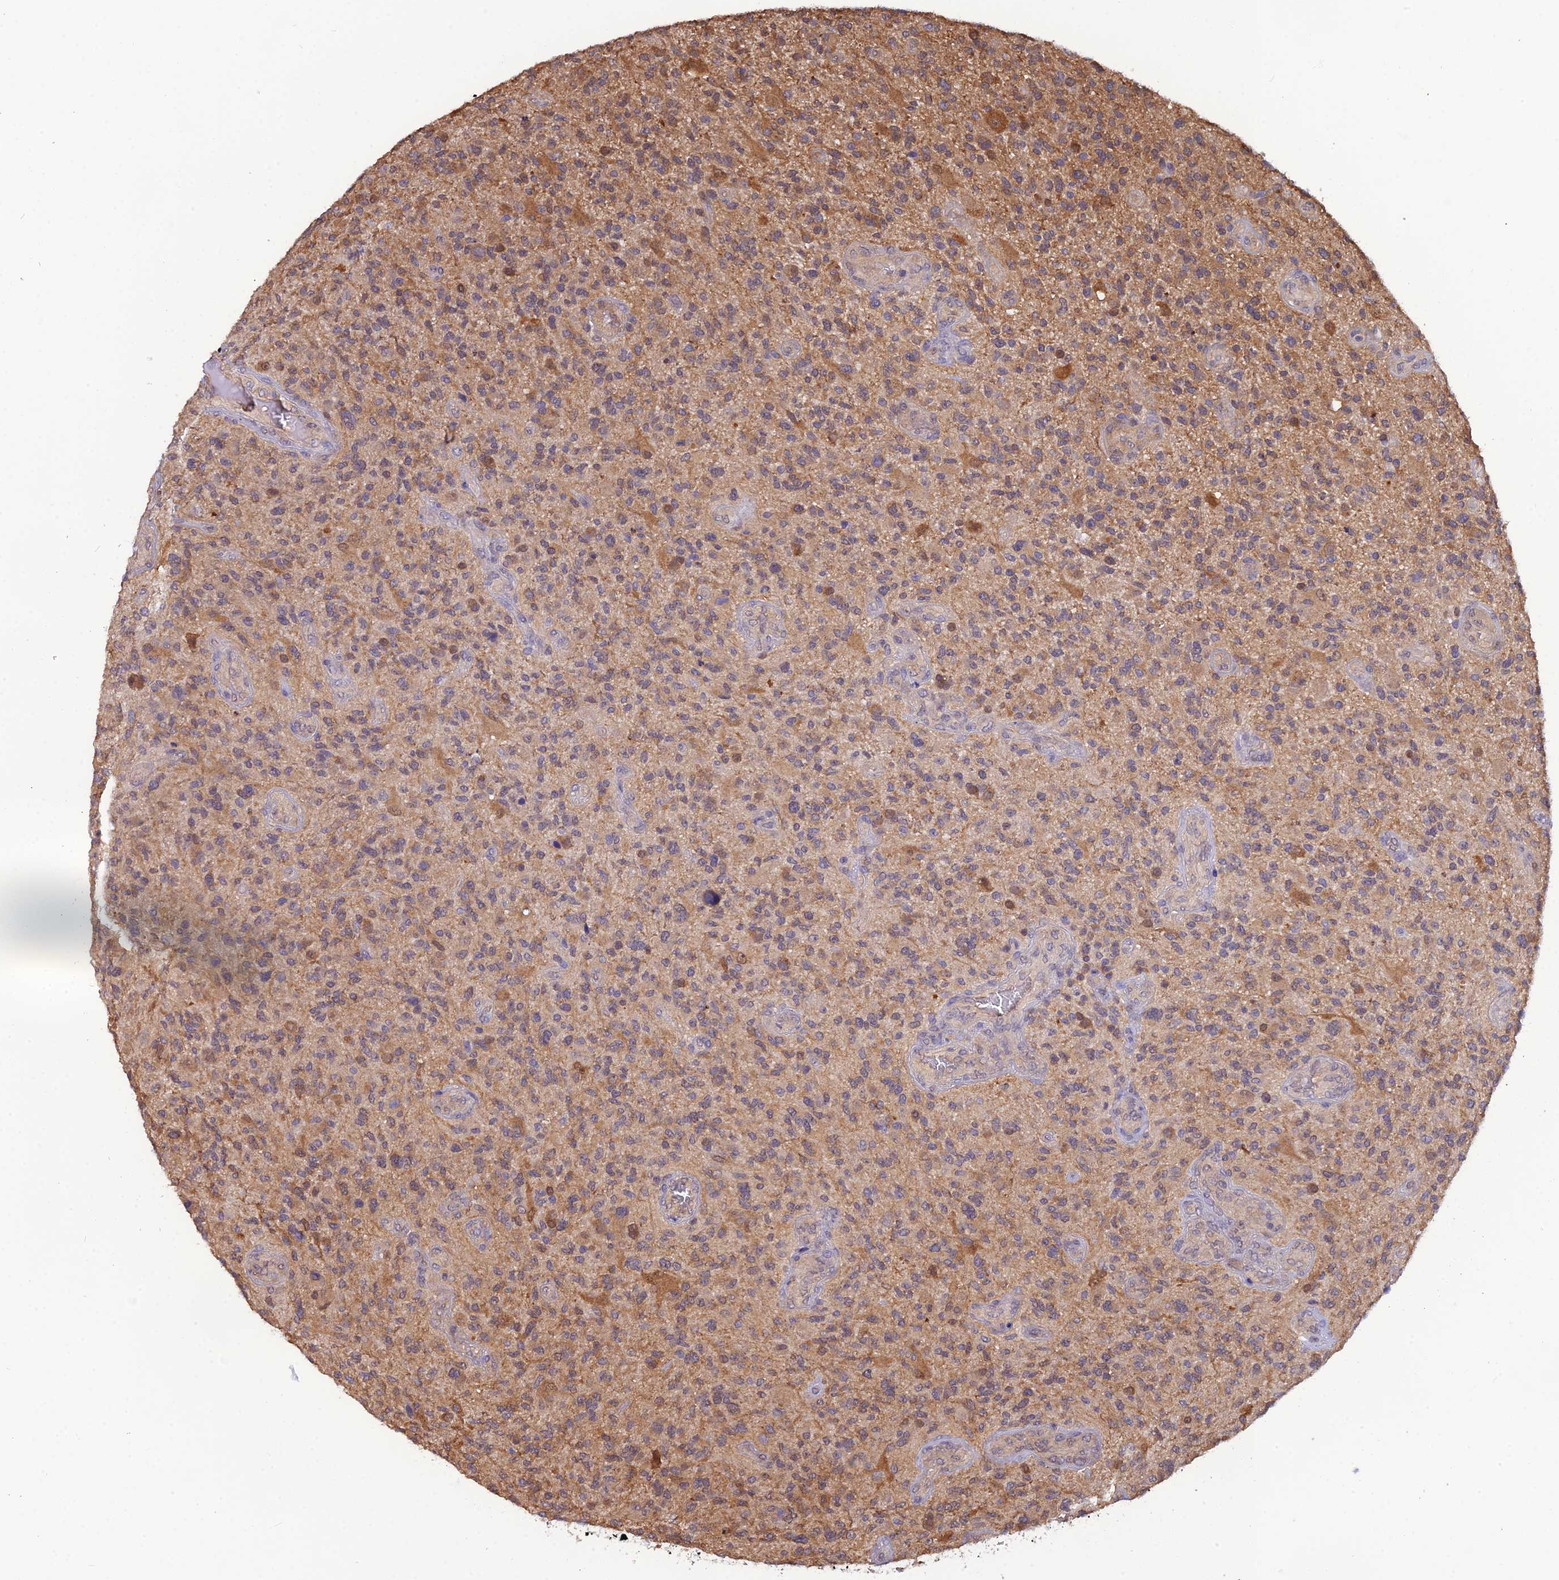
{"staining": {"intensity": "moderate", "quantity": "<25%", "location": "cytoplasmic/membranous"}, "tissue": "glioma", "cell_type": "Tumor cells", "image_type": "cancer", "snomed": [{"axis": "morphology", "description": "Glioma, malignant, High grade"}, {"axis": "topography", "description": "Brain"}], "caption": "Protein expression analysis of malignant glioma (high-grade) shows moderate cytoplasmic/membranous staining in about <25% of tumor cells.", "gene": "HINT1", "patient": {"sex": "male", "age": 47}}